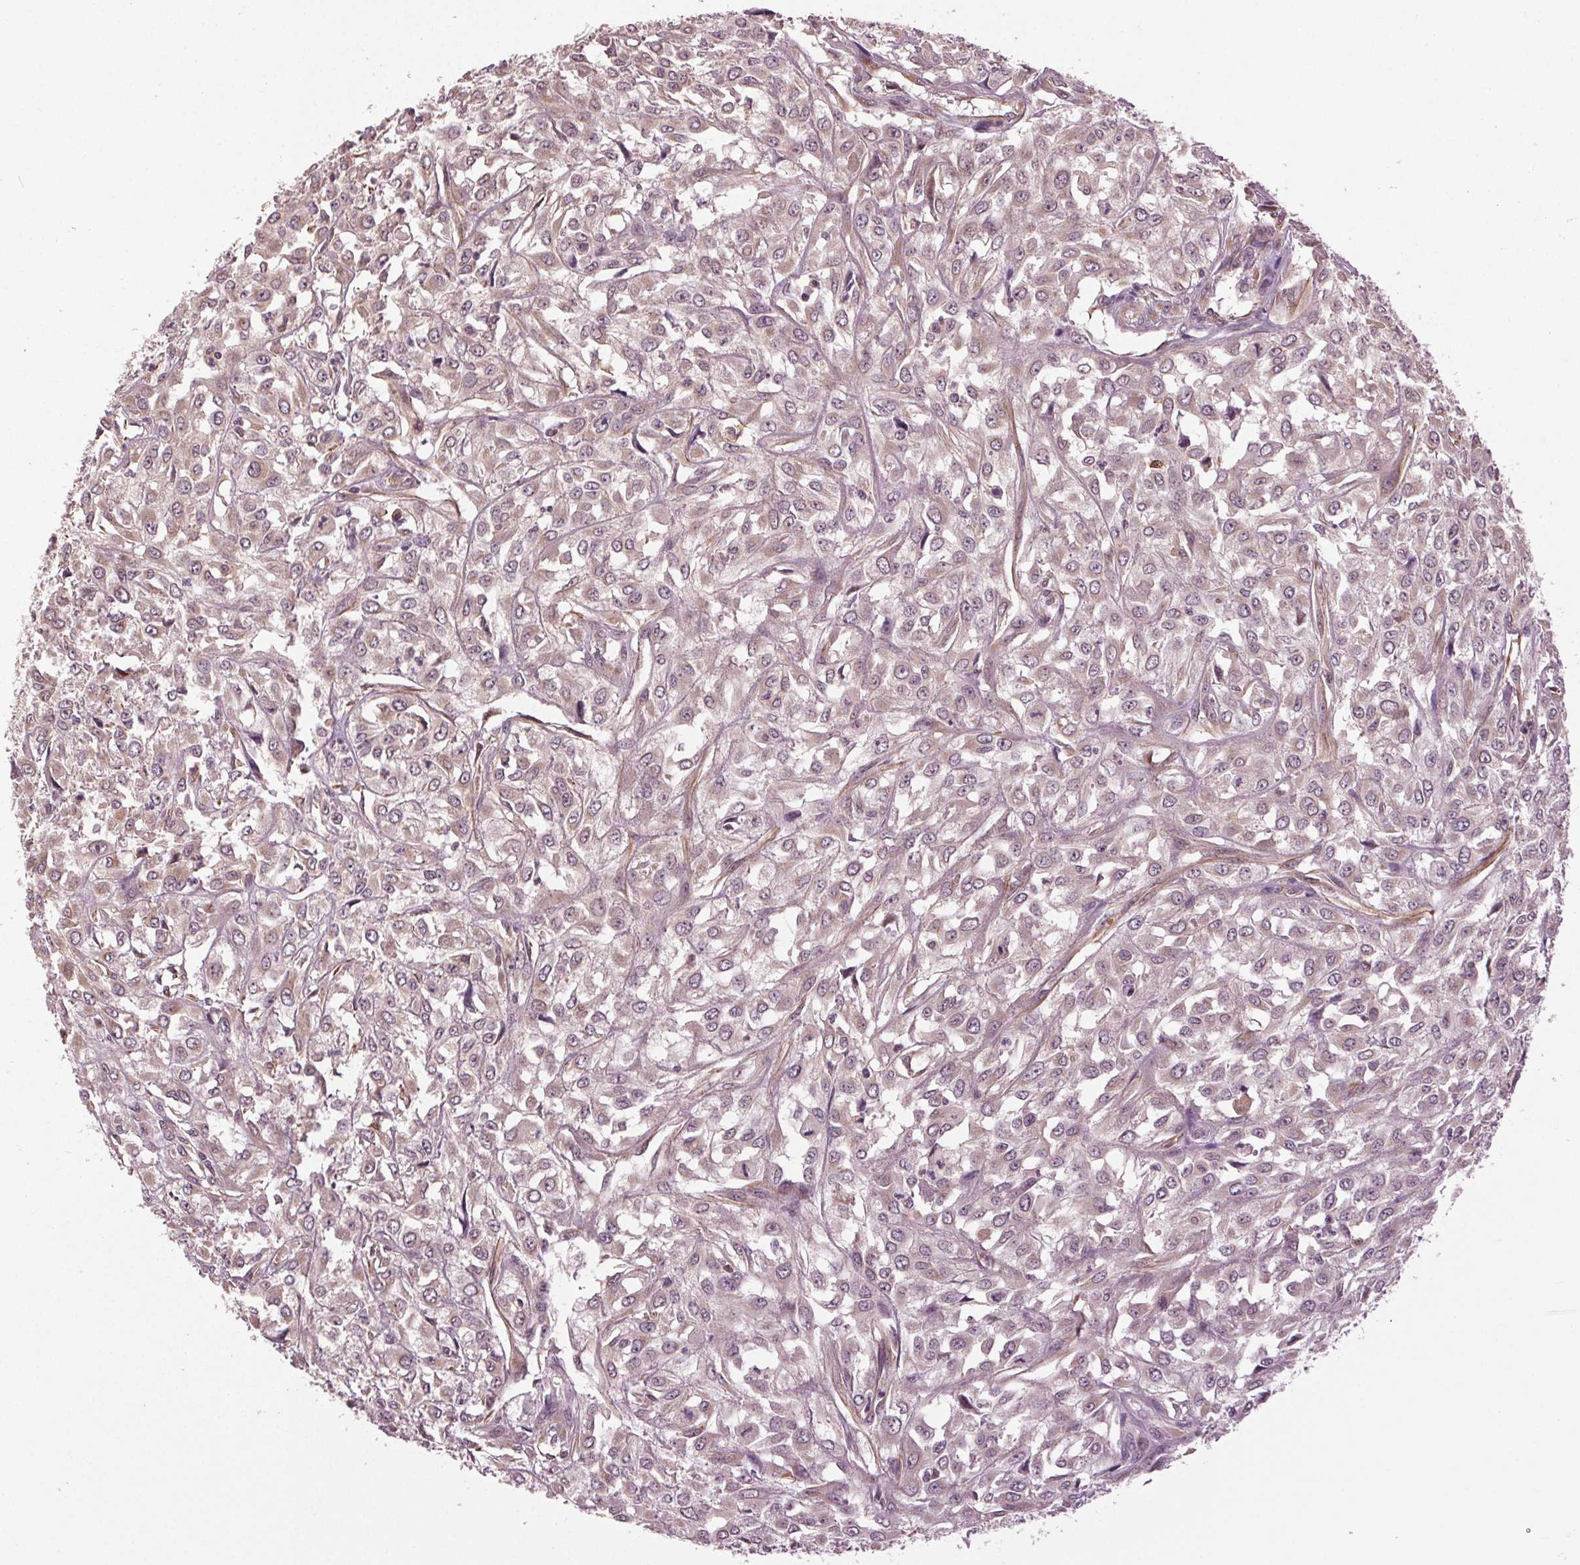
{"staining": {"intensity": "weak", "quantity": "25%-75%", "location": "cytoplasmic/membranous"}, "tissue": "urothelial cancer", "cell_type": "Tumor cells", "image_type": "cancer", "snomed": [{"axis": "morphology", "description": "Urothelial carcinoma, High grade"}, {"axis": "topography", "description": "Urinary bladder"}], "caption": "A histopathology image of urothelial carcinoma (high-grade) stained for a protein reveals weak cytoplasmic/membranous brown staining in tumor cells.", "gene": "BSDC1", "patient": {"sex": "male", "age": 67}}